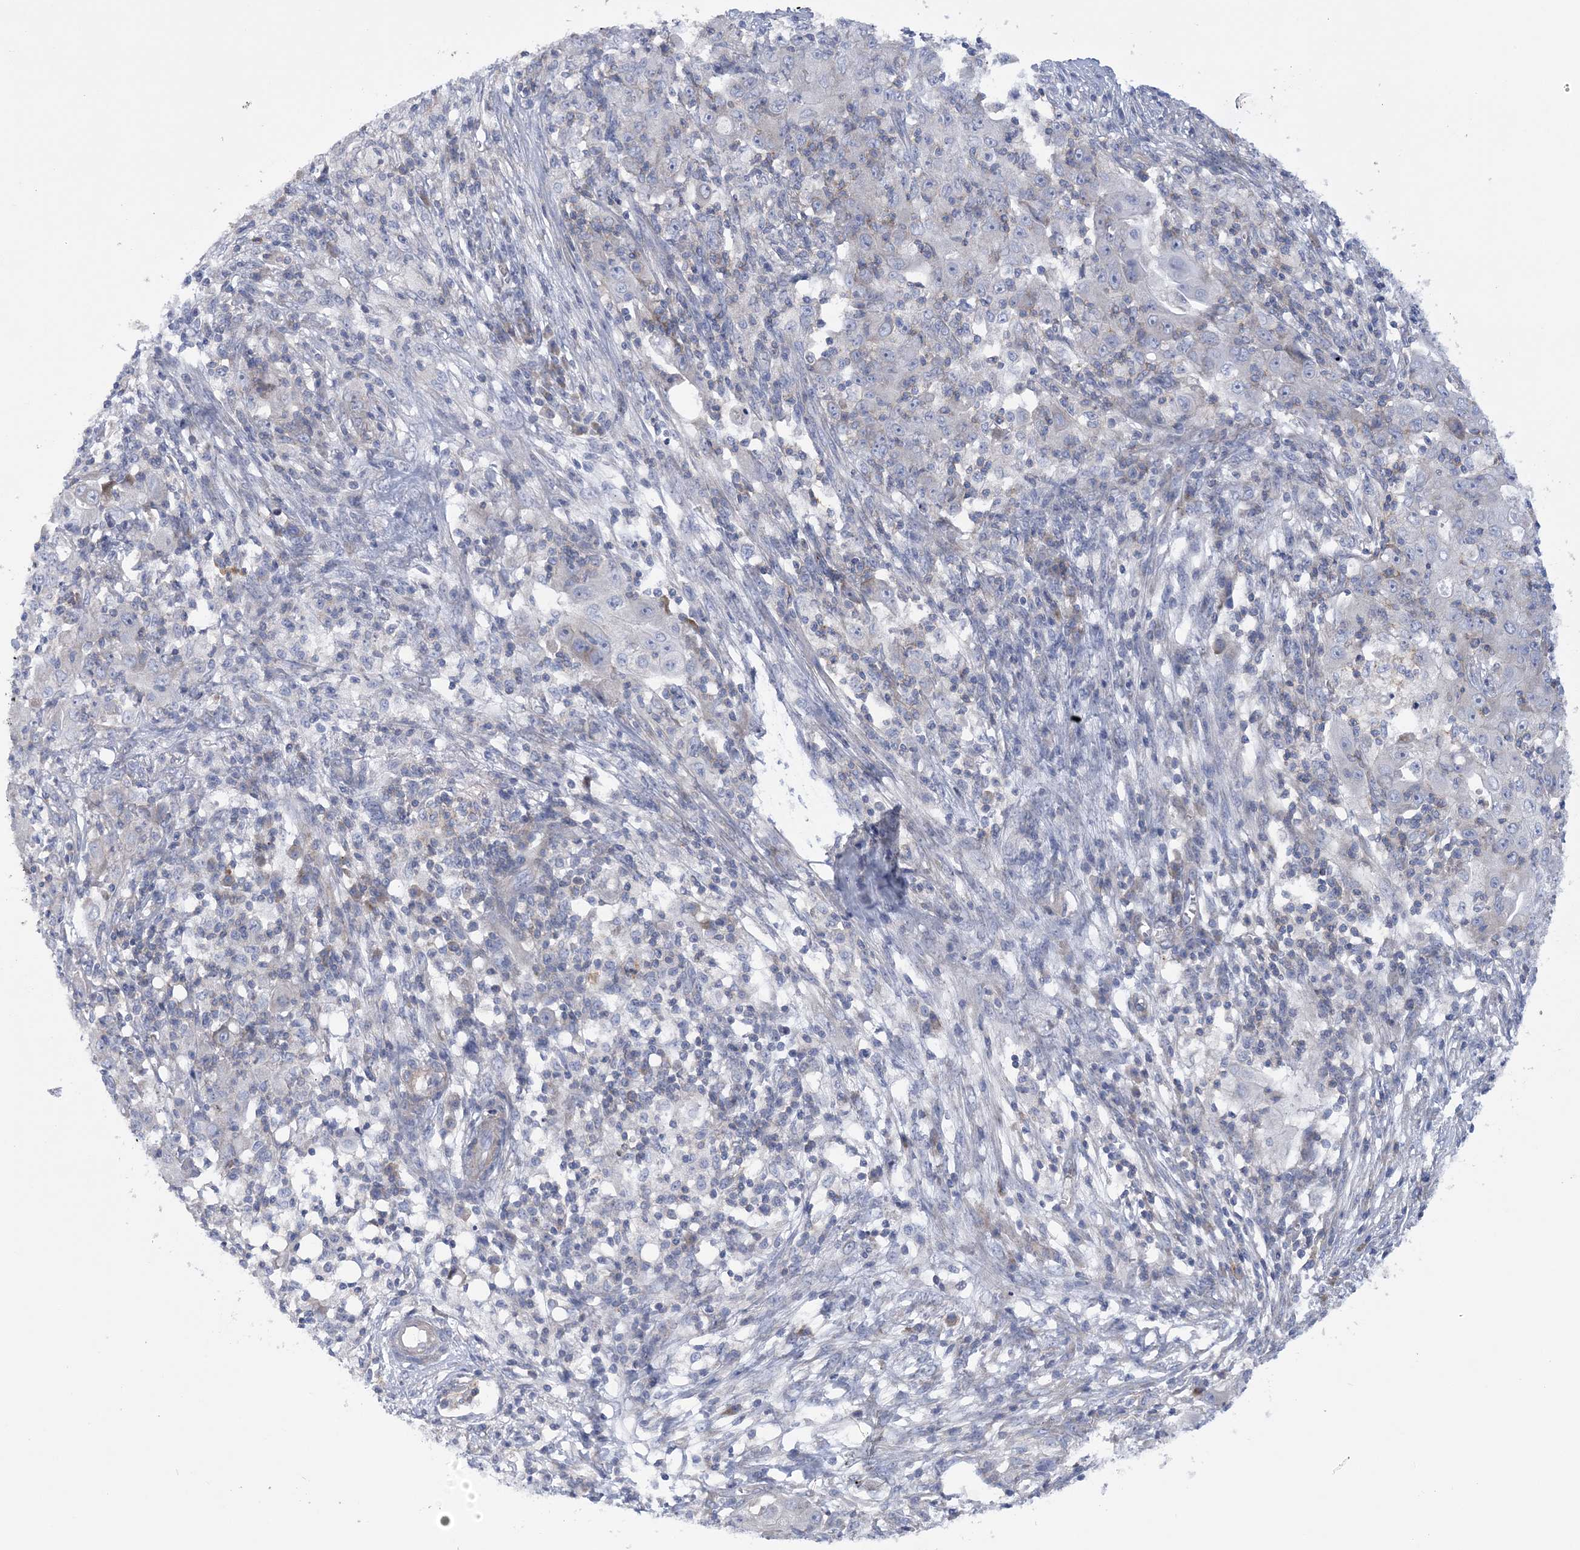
{"staining": {"intensity": "negative", "quantity": "none", "location": "none"}, "tissue": "ovarian cancer", "cell_type": "Tumor cells", "image_type": "cancer", "snomed": [{"axis": "morphology", "description": "Carcinoma, endometroid"}, {"axis": "topography", "description": "Ovary"}], "caption": "The photomicrograph shows no staining of tumor cells in ovarian cancer (endometroid carcinoma).", "gene": "ARSJ", "patient": {"sex": "female", "age": 42}}